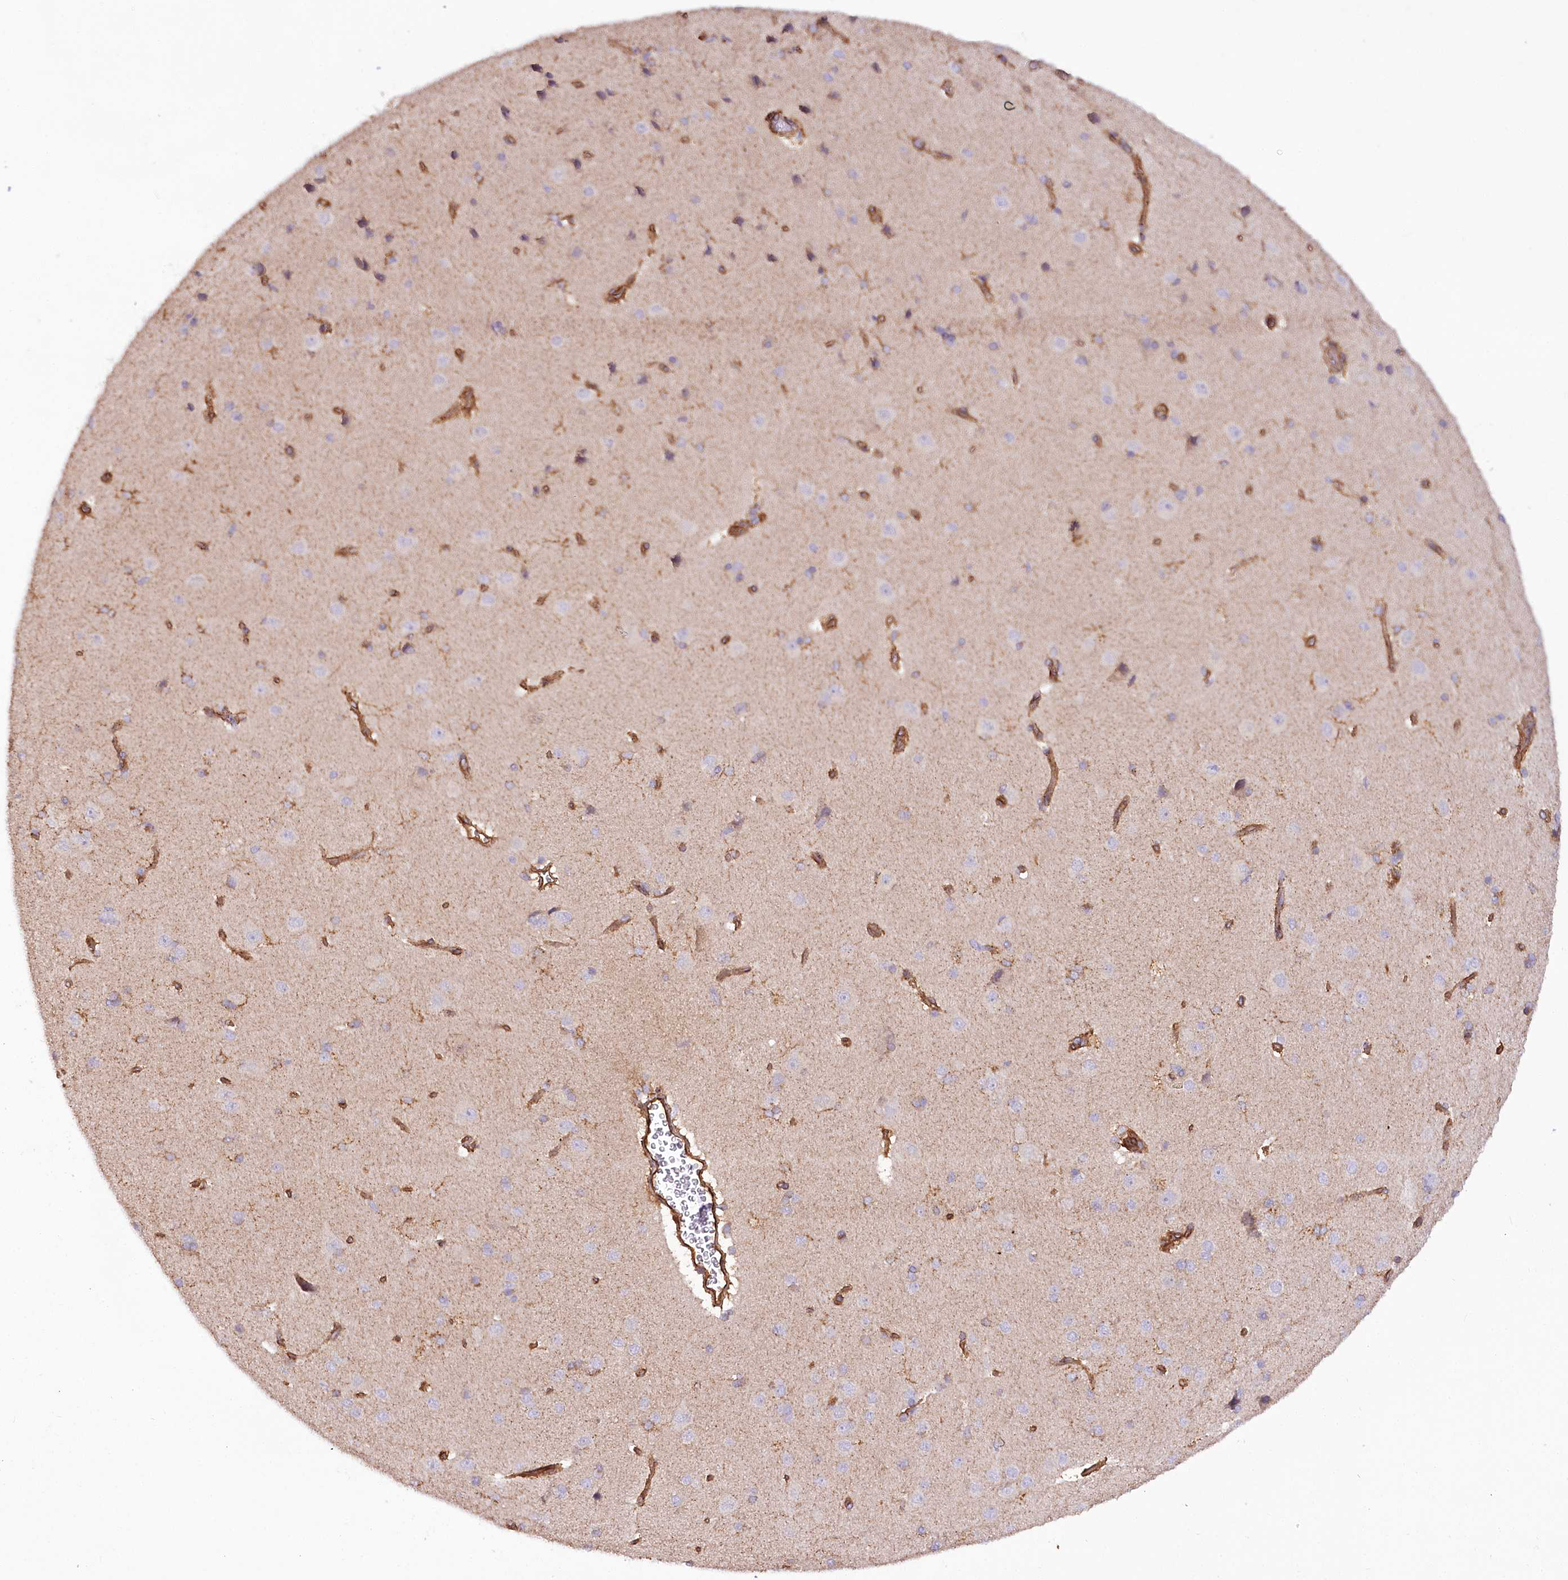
{"staining": {"intensity": "moderate", "quantity": ">75%", "location": "cytoplasmic/membranous"}, "tissue": "cerebral cortex", "cell_type": "Endothelial cells", "image_type": "normal", "snomed": [{"axis": "morphology", "description": "Normal tissue, NOS"}, {"axis": "topography", "description": "Cerebral cortex"}], "caption": "Brown immunohistochemical staining in benign human cerebral cortex reveals moderate cytoplasmic/membranous positivity in approximately >75% of endothelial cells.", "gene": "SYNPO2", "patient": {"sex": "male", "age": 62}}